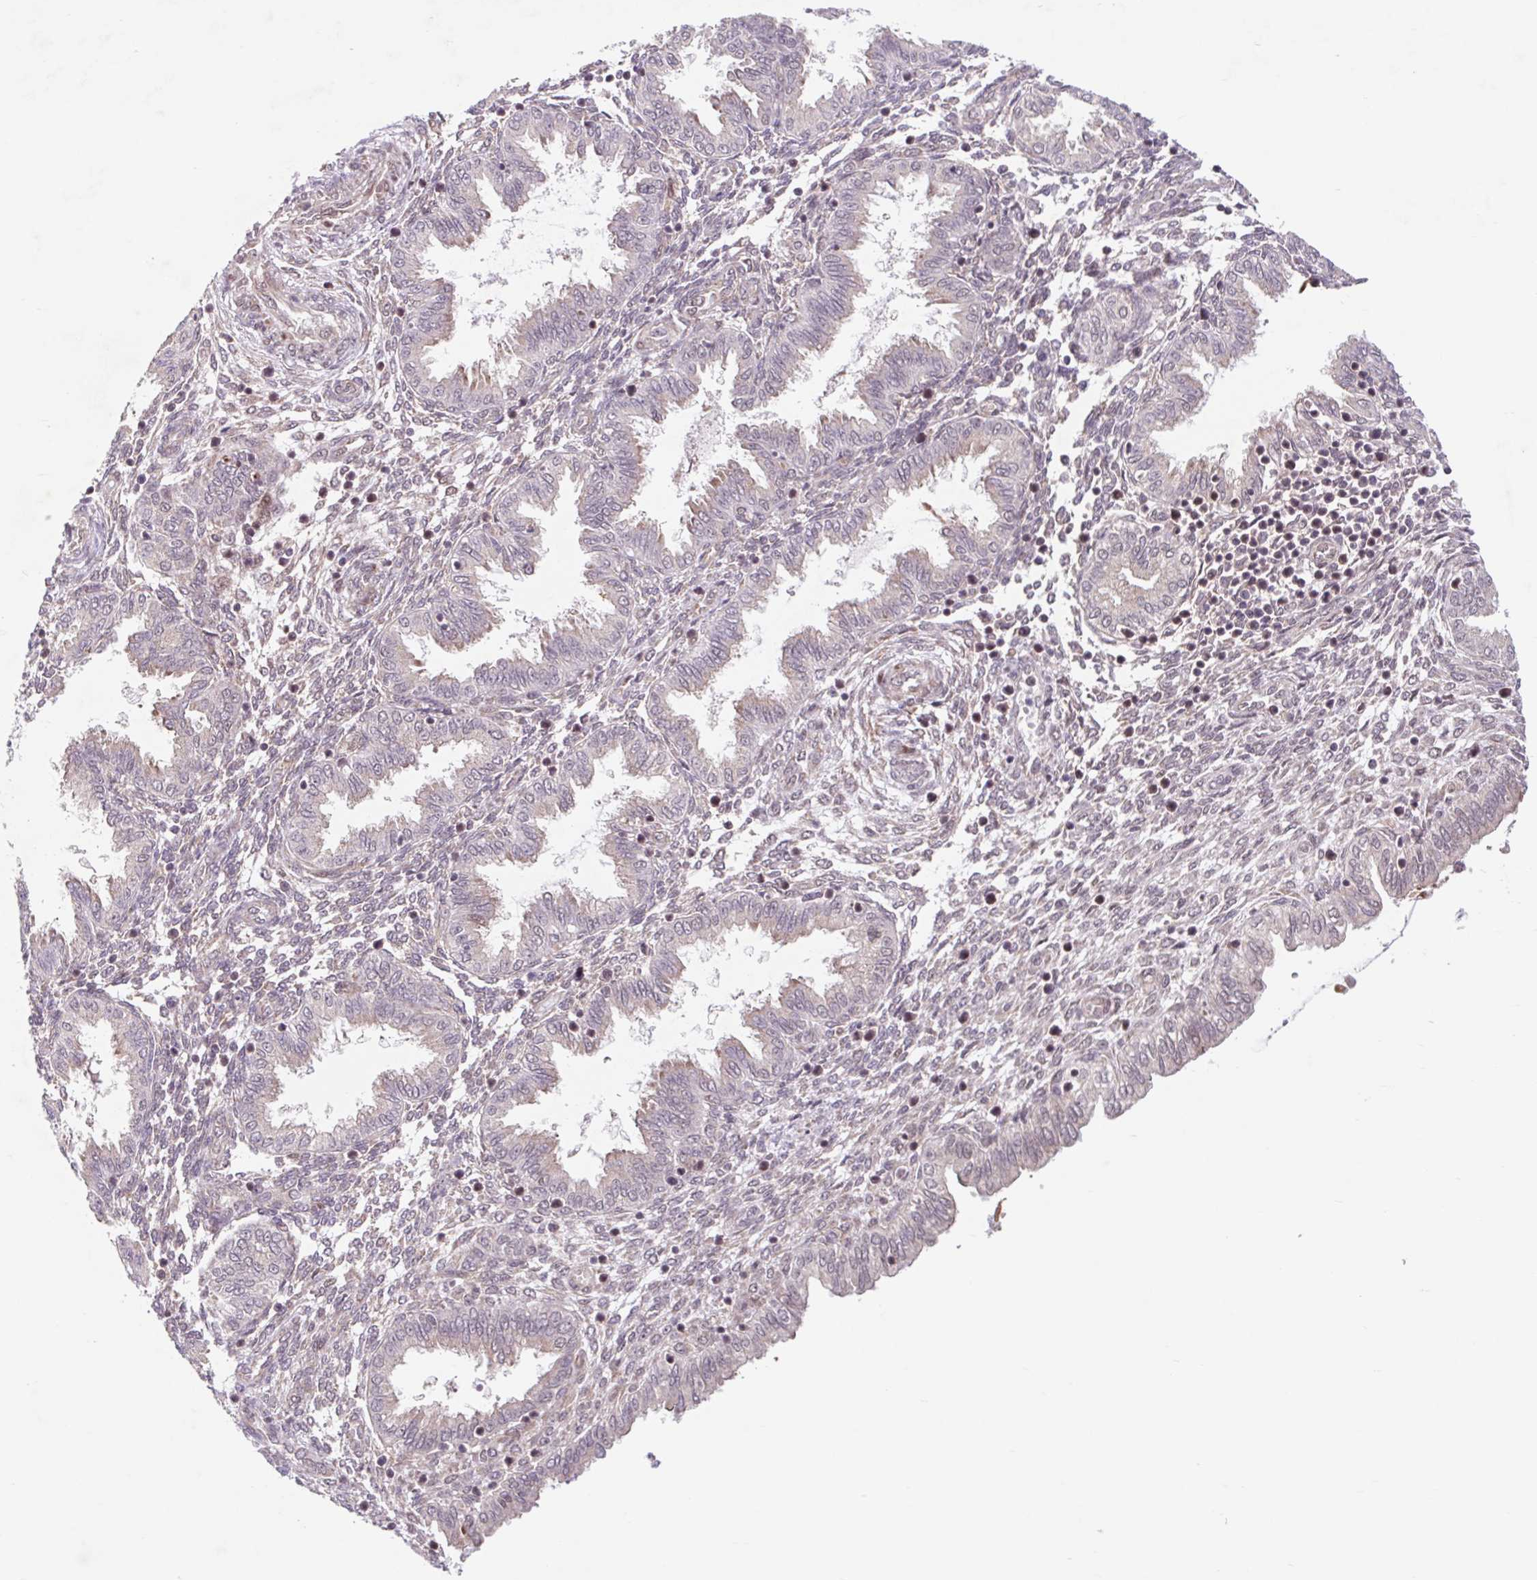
{"staining": {"intensity": "negative", "quantity": "none", "location": "none"}, "tissue": "endometrium", "cell_type": "Cells in endometrial stroma", "image_type": "normal", "snomed": [{"axis": "morphology", "description": "Normal tissue, NOS"}, {"axis": "topography", "description": "Endometrium"}], "caption": "The histopathology image shows no staining of cells in endometrial stroma in normal endometrium. (DAB (3,3'-diaminobenzidine) immunohistochemistry visualized using brightfield microscopy, high magnification).", "gene": "HFE", "patient": {"sex": "female", "age": 33}}